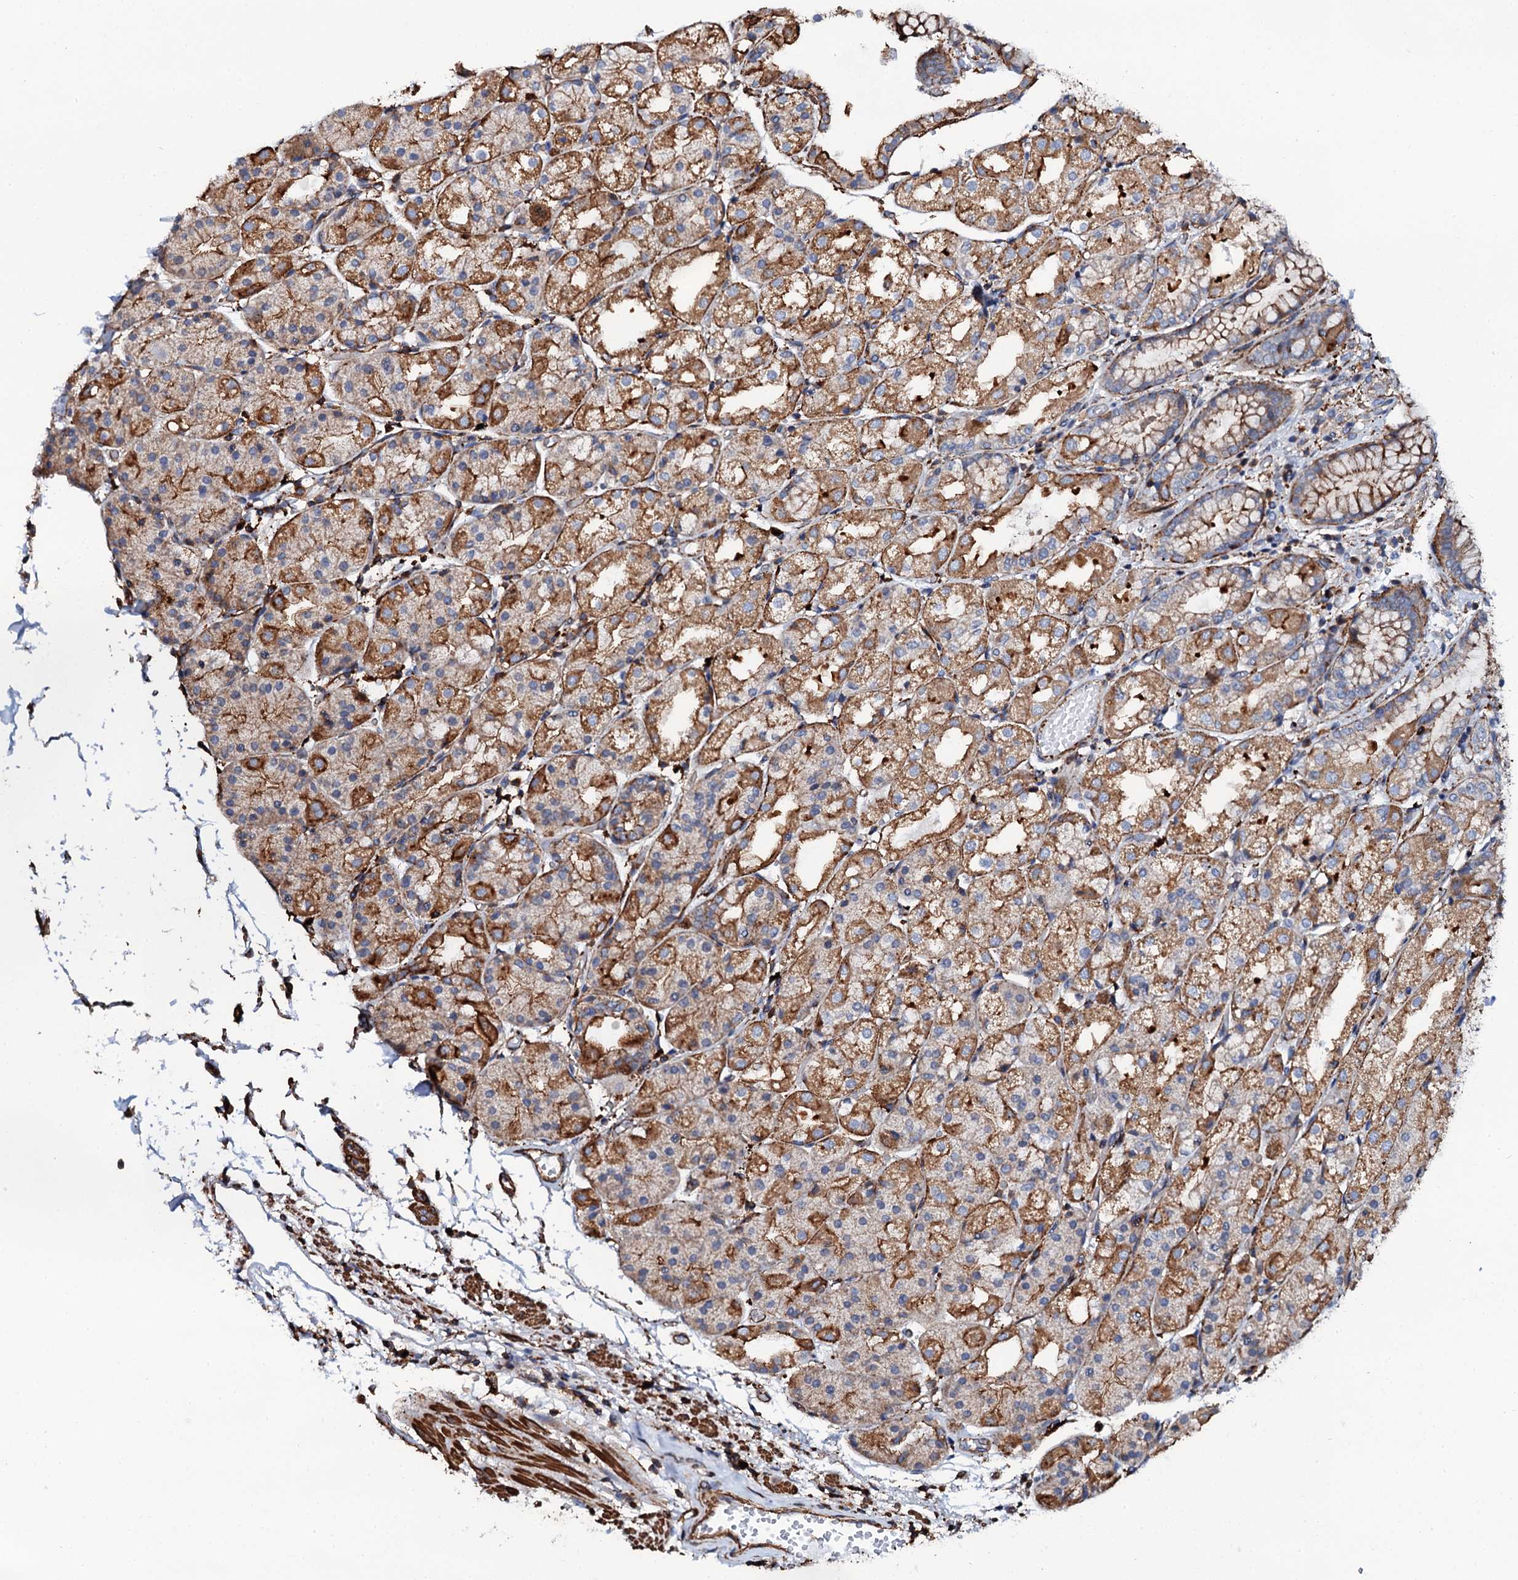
{"staining": {"intensity": "moderate", "quantity": ">75%", "location": "cytoplasmic/membranous"}, "tissue": "stomach", "cell_type": "Glandular cells", "image_type": "normal", "snomed": [{"axis": "morphology", "description": "Normal tissue, NOS"}, {"axis": "topography", "description": "Stomach, upper"}], "caption": "Moderate cytoplasmic/membranous expression is seen in approximately >75% of glandular cells in benign stomach. The staining is performed using DAB (3,3'-diaminobenzidine) brown chromogen to label protein expression. The nuclei are counter-stained blue using hematoxylin.", "gene": "INTS10", "patient": {"sex": "male", "age": 72}}